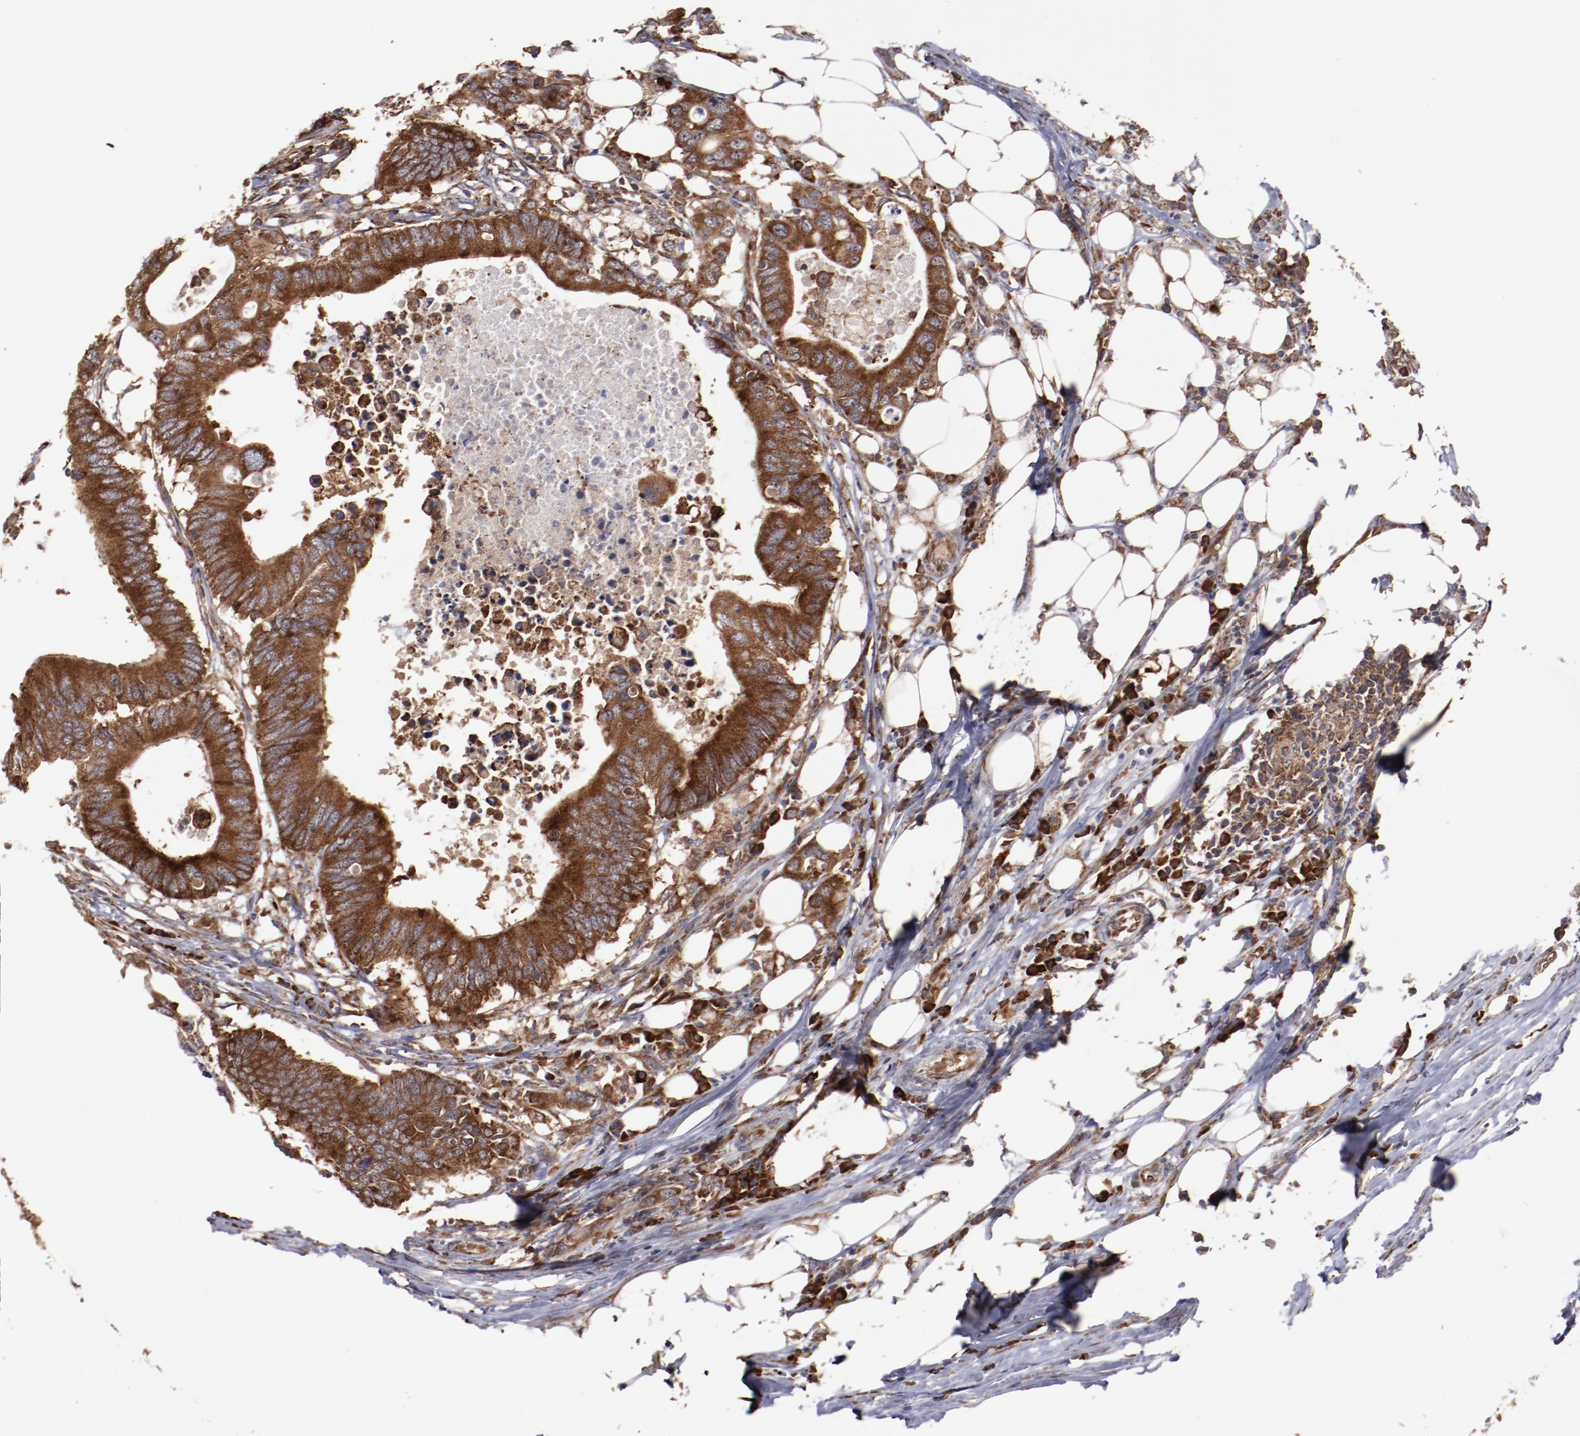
{"staining": {"intensity": "strong", "quantity": ">75%", "location": "cytoplasmic/membranous"}, "tissue": "colorectal cancer", "cell_type": "Tumor cells", "image_type": "cancer", "snomed": [{"axis": "morphology", "description": "Adenocarcinoma, NOS"}, {"axis": "topography", "description": "Colon"}], "caption": "The histopathology image displays staining of colorectal cancer (adenocarcinoma), revealing strong cytoplasmic/membranous protein staining (brown color) within tumor cells. (DAB IHC with brightfield microscopy, high magnification).", "gene": "RPS4Y1", "patient": {"sex": "male", "age": 71}}